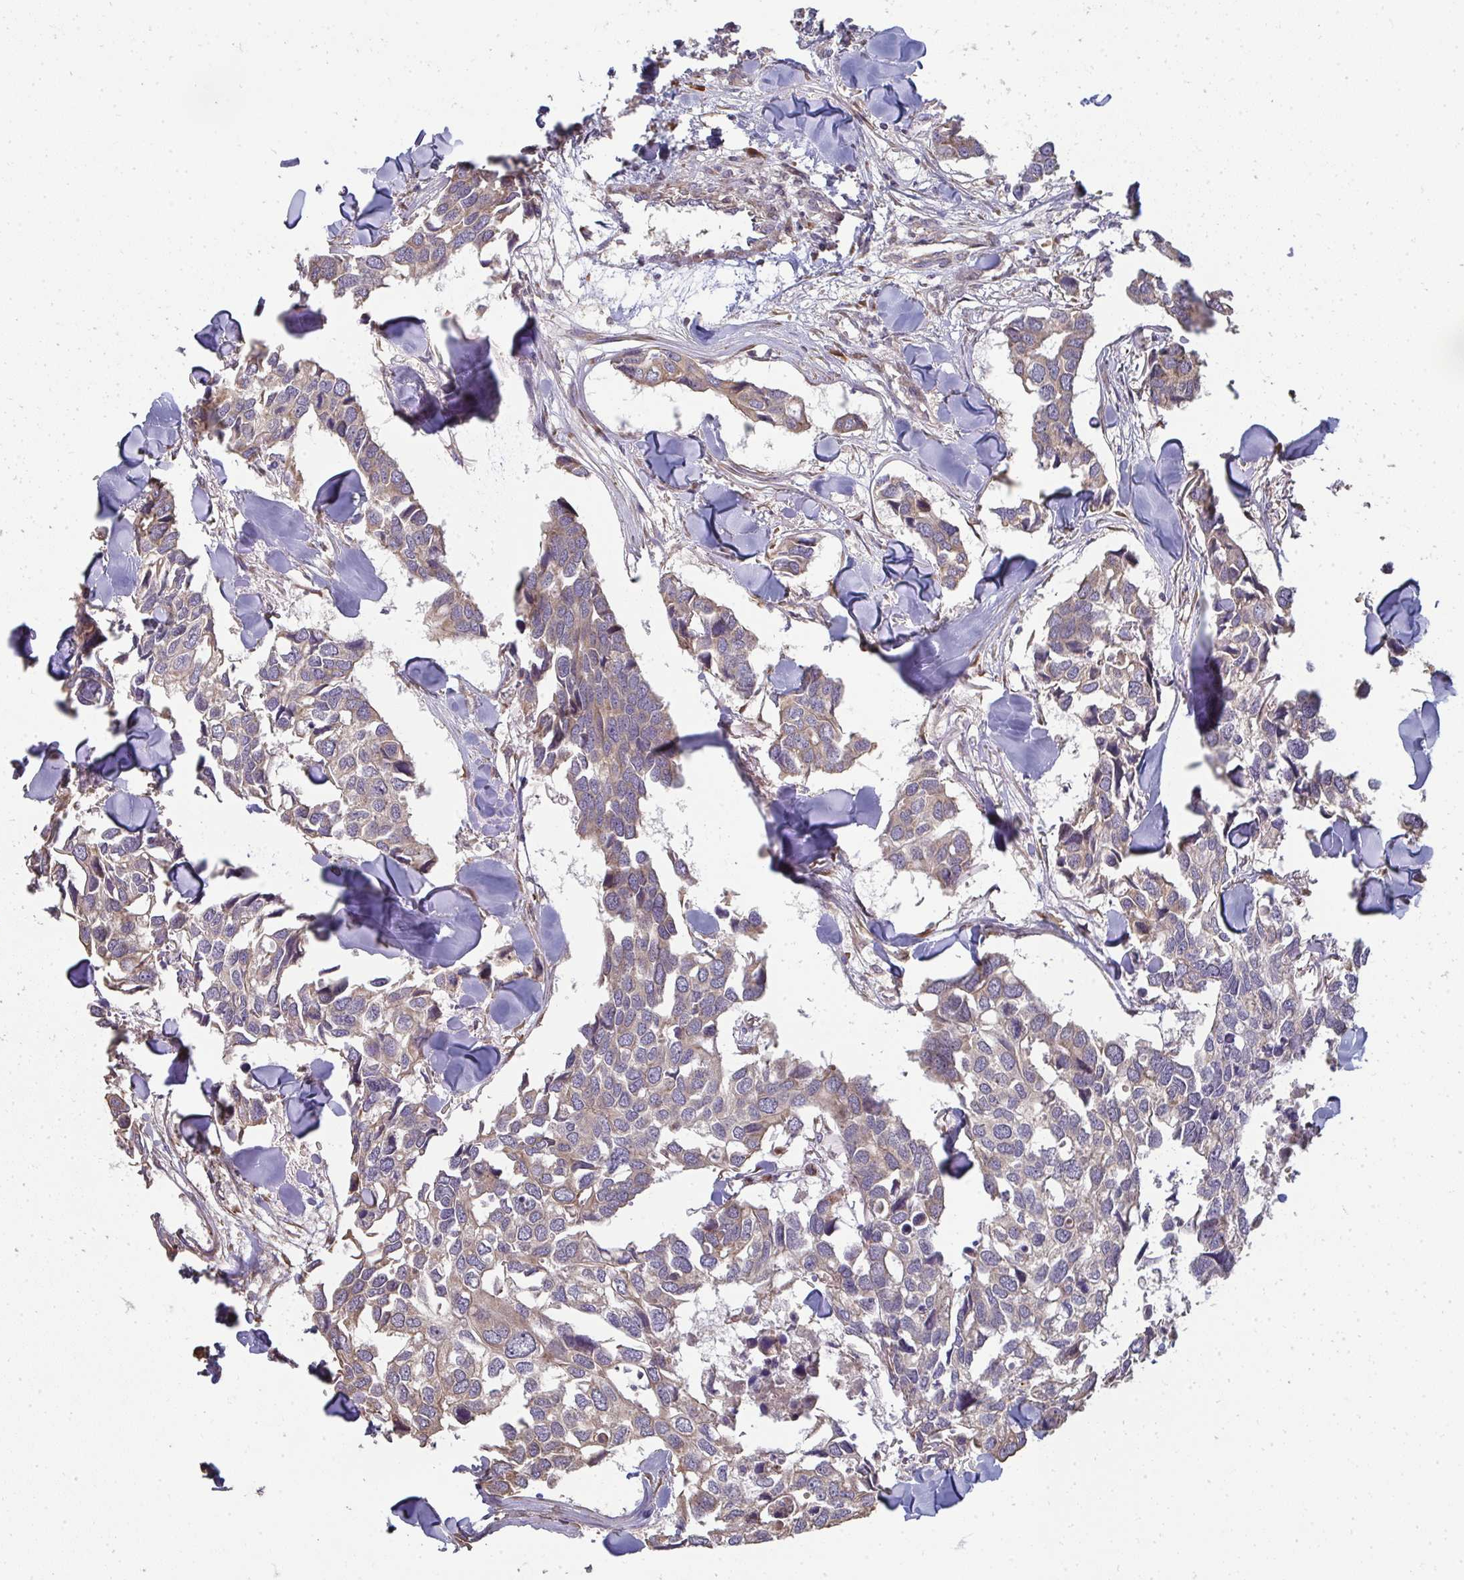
{"staining": {"intensity": "weak", "quantity": "25%-75%", "location": "cytoplasmic/membranous"}, "tissue": "breast cancer", "cell_type": "Tumor cells", "image_type": "cancer", "snomed": [{"axis": "morphology", "description": "Duct carcinoma"}, {"axis": "topography", "description": "Breast"}], "caption": "Approximately 25%-75% of tumor cells in infiltrating ductal carcinoma (breast) demonstrate weak cytoplasmic/membranous protein positivity as visualized by brown immunohistochemical staining.", "gene": "ZFYVE28", "patient": {"sex": "female", "age": 83}}